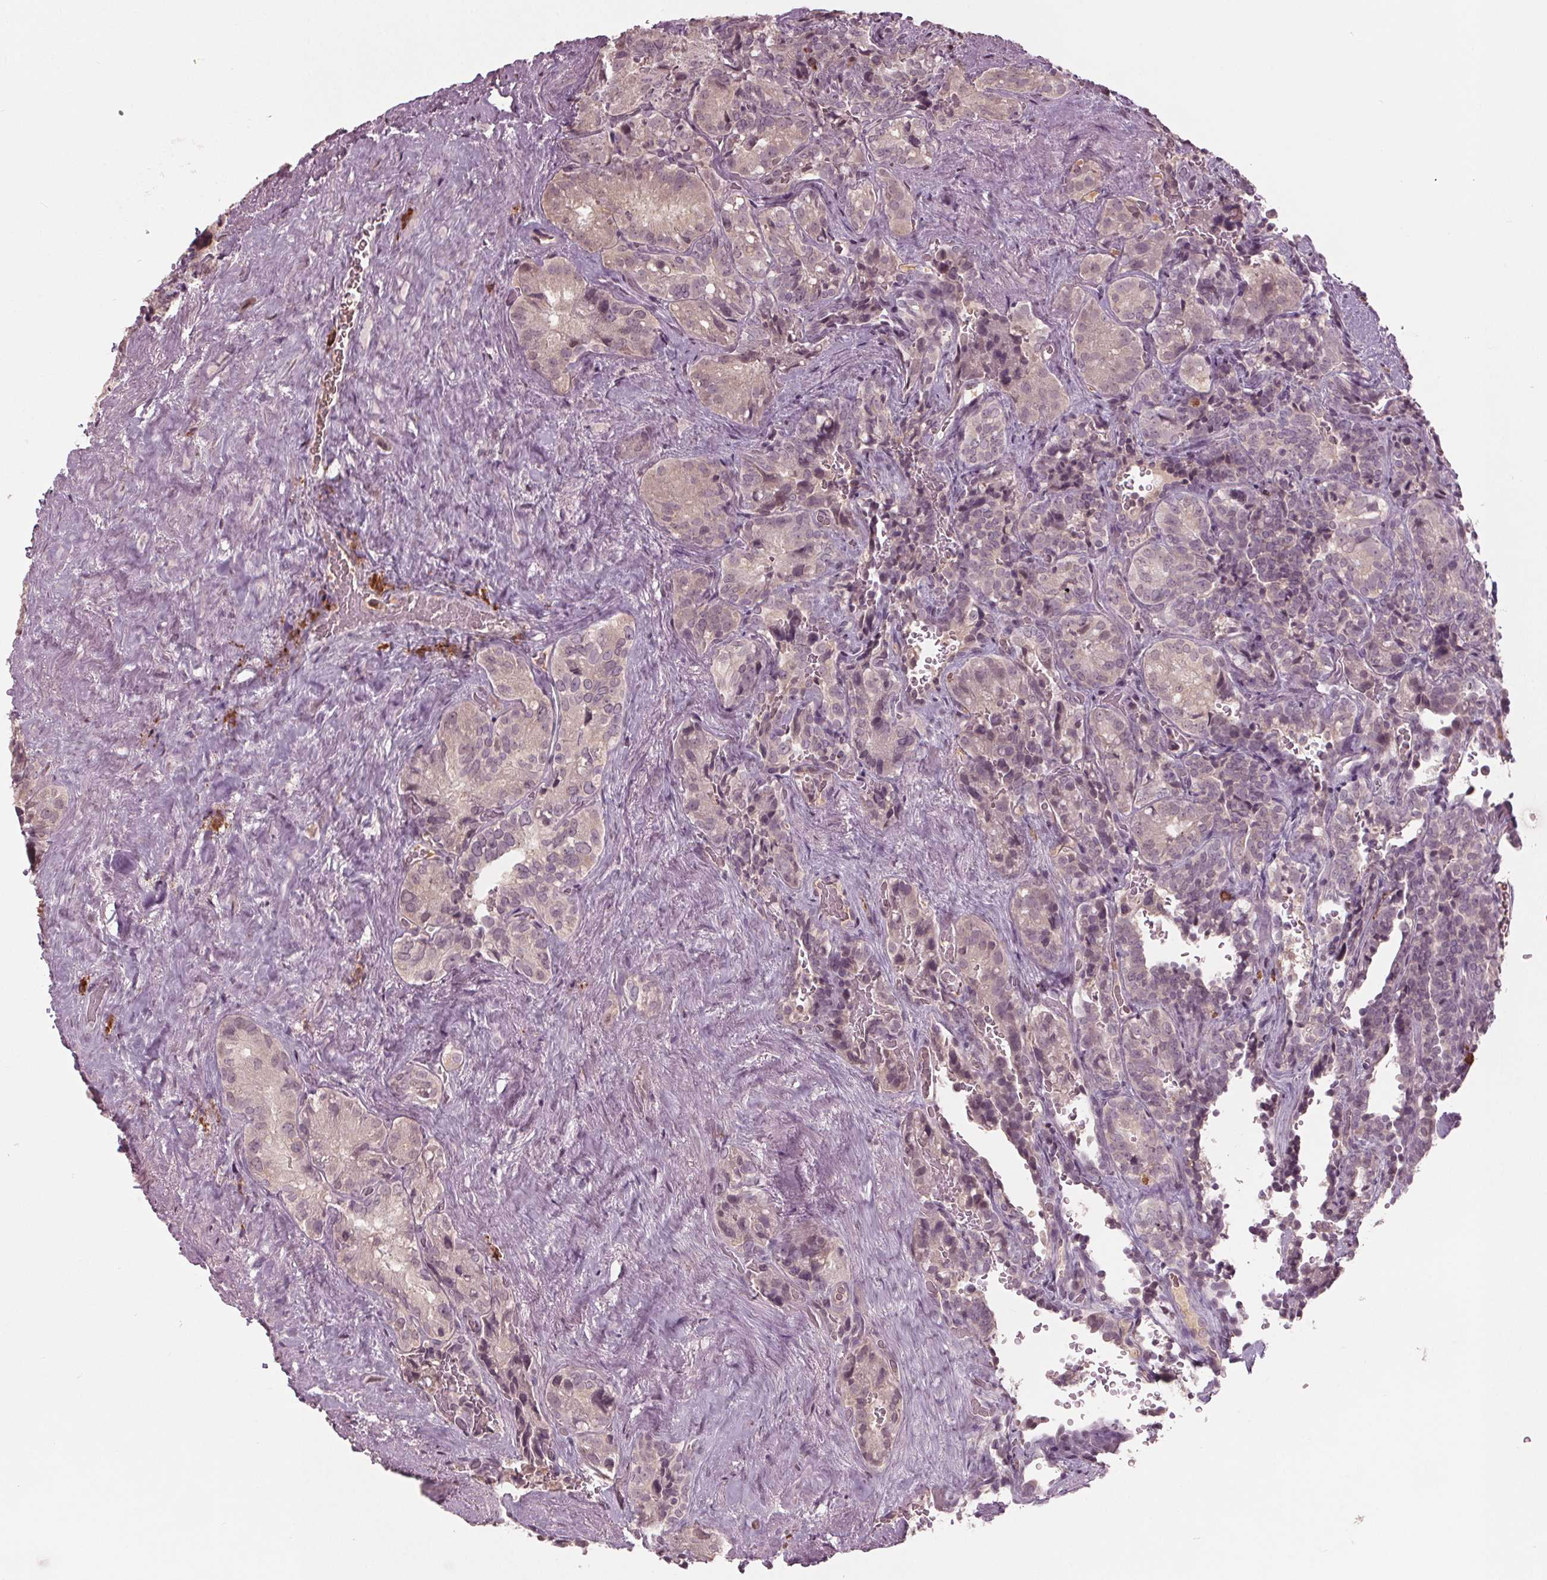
{"staining": {"intensity": "negative", "quantity": "none", "location": "none"}, "tissue": "seminal vesicle", "cell_type": "Glandular cells", "image_type": "normal", "snomed": [{"axis": "morphology", "description": "Normal tissue, NOS"}, {"axis": "topography", "description": "Seminal veicle"}], "caption": "Glandular cells show no significant positivity in normal seminal vesicle. (DAB IHC with hematoxylin counter stain).", "gene": "CXCL16", "patient": {"sex": "male", "age": 69}}